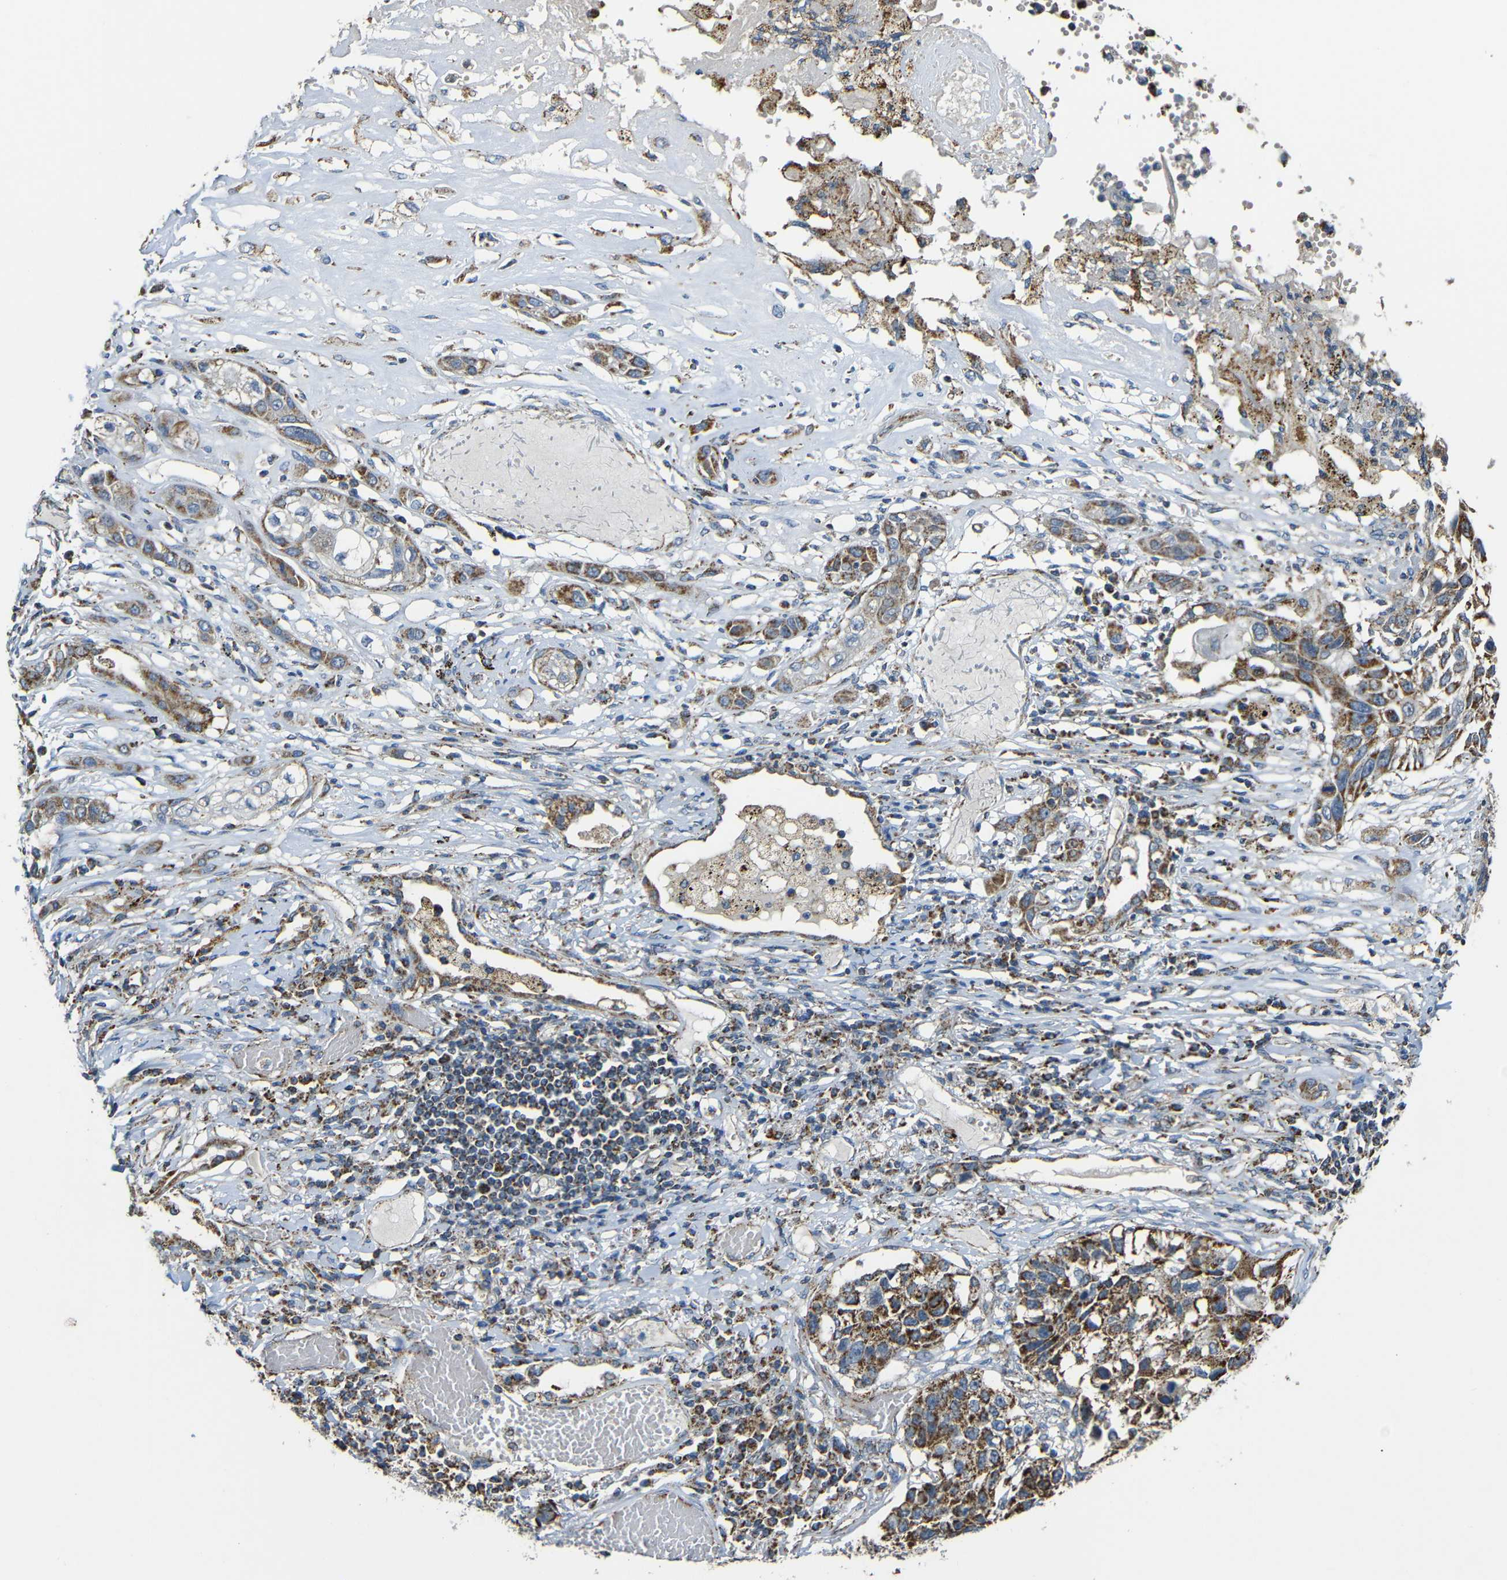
{"staining": {"intensity": "moderate", "quantity": ">75%", "location": "cytoplasmic/membranous"}, "tissue": "lung cancer", "cell_type": "Tumor cells", "image_type": "cancer", "snomed": [{"axis": "morphology", "description": "Squamous cell carcinoma, NOS"}, {"axis": "topography", "description": "Lung"}], "caption": "Human lung squamous cell carcinoma stained with a protein marker shows moderate staining in tumor cells.", "gene": "NR3C2", "patient": {"sex": "male", "age": 71}}